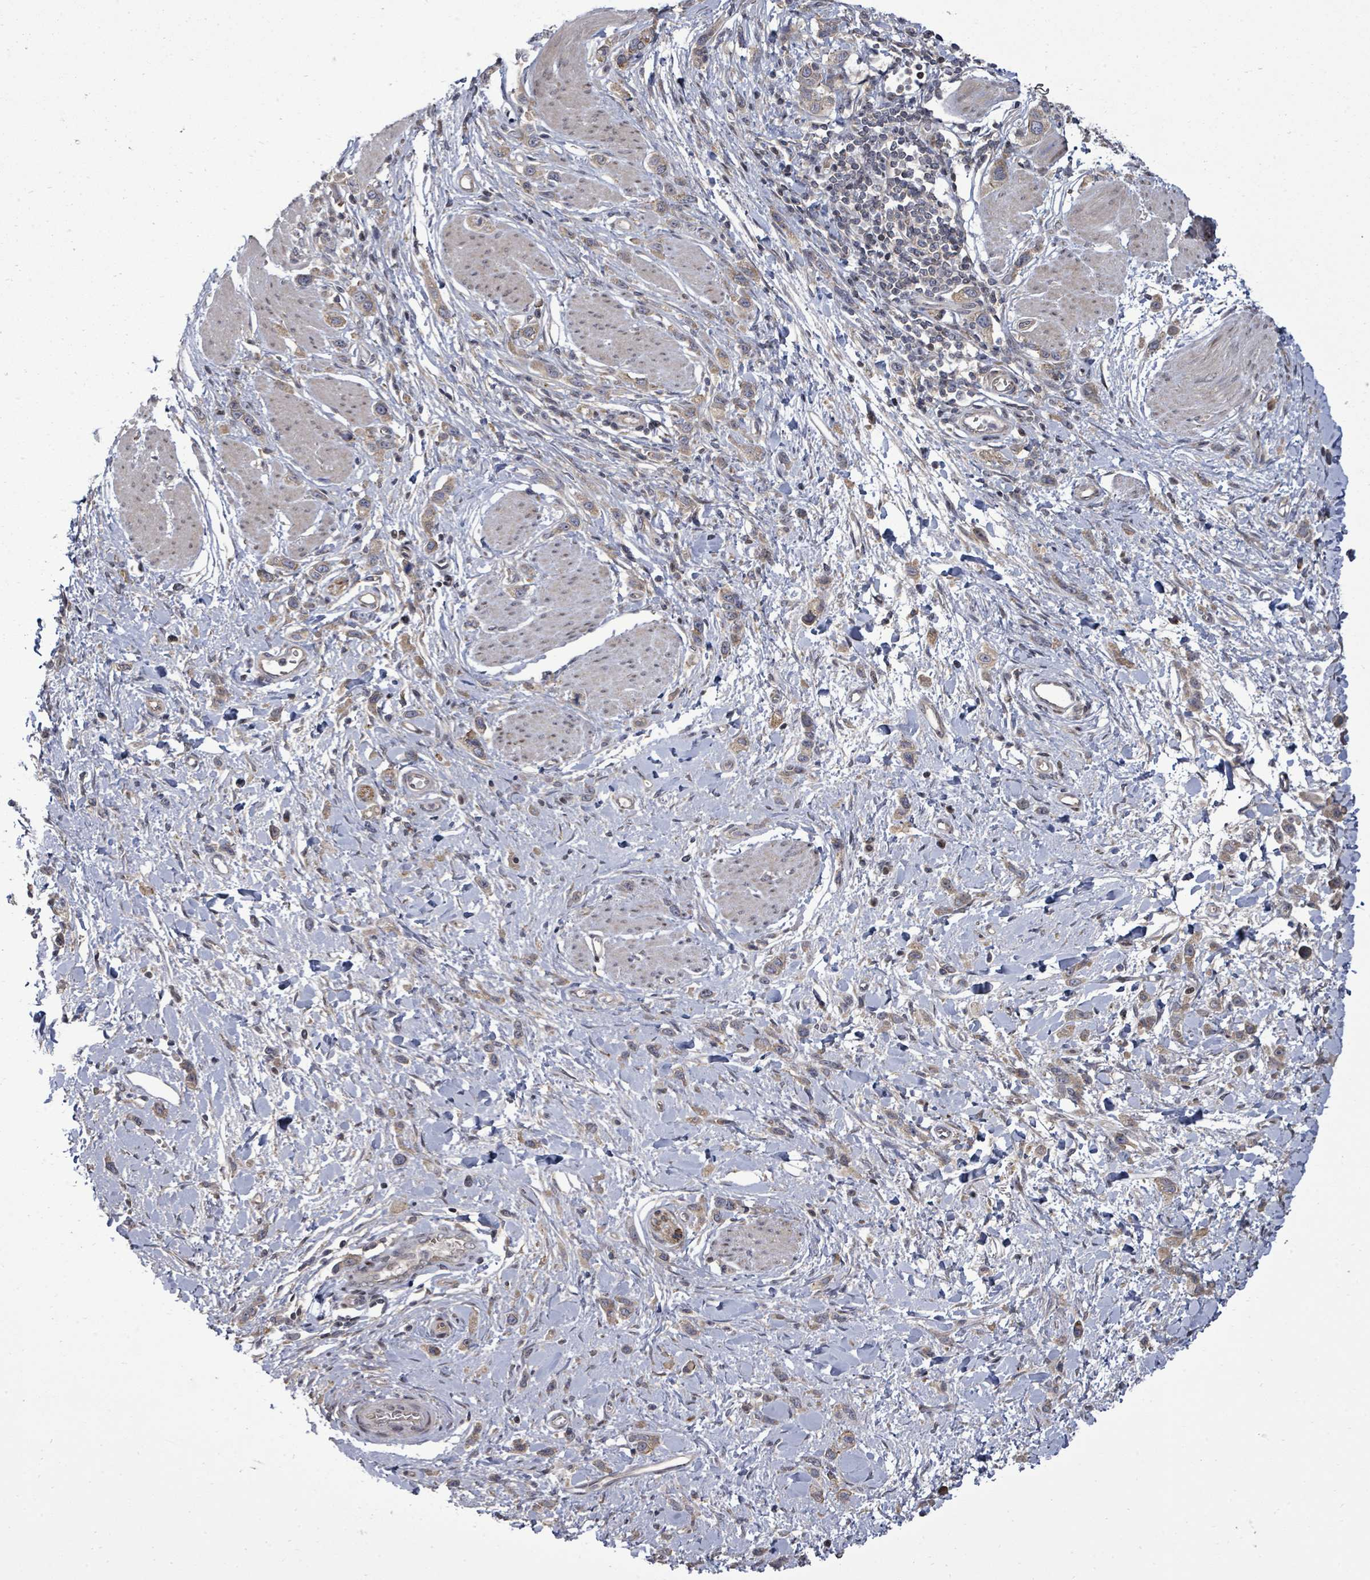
{"staining": {"intensity": "weak", "quantity": "25%-75%", "location": "cytoplasmic/membranous"}, "tissue": "stomach cancer", "cell_type": "Tumor cells", "image_type": "cancer", "snomed": [{"axis": "morphology", "description": "Adenocarcinoma, NOS"}, {"axis": "topography", "description": "Stomach"}], "caption": "Stomach cancer (adenocarcinoma) stained with immunohistochemistry demonstrates weak cytoplasmic/membranous staining in about 25%-75% of tumor cells.", "gene": "KRTAP27-1", "patient": {"sex": "female", "age": 65}}